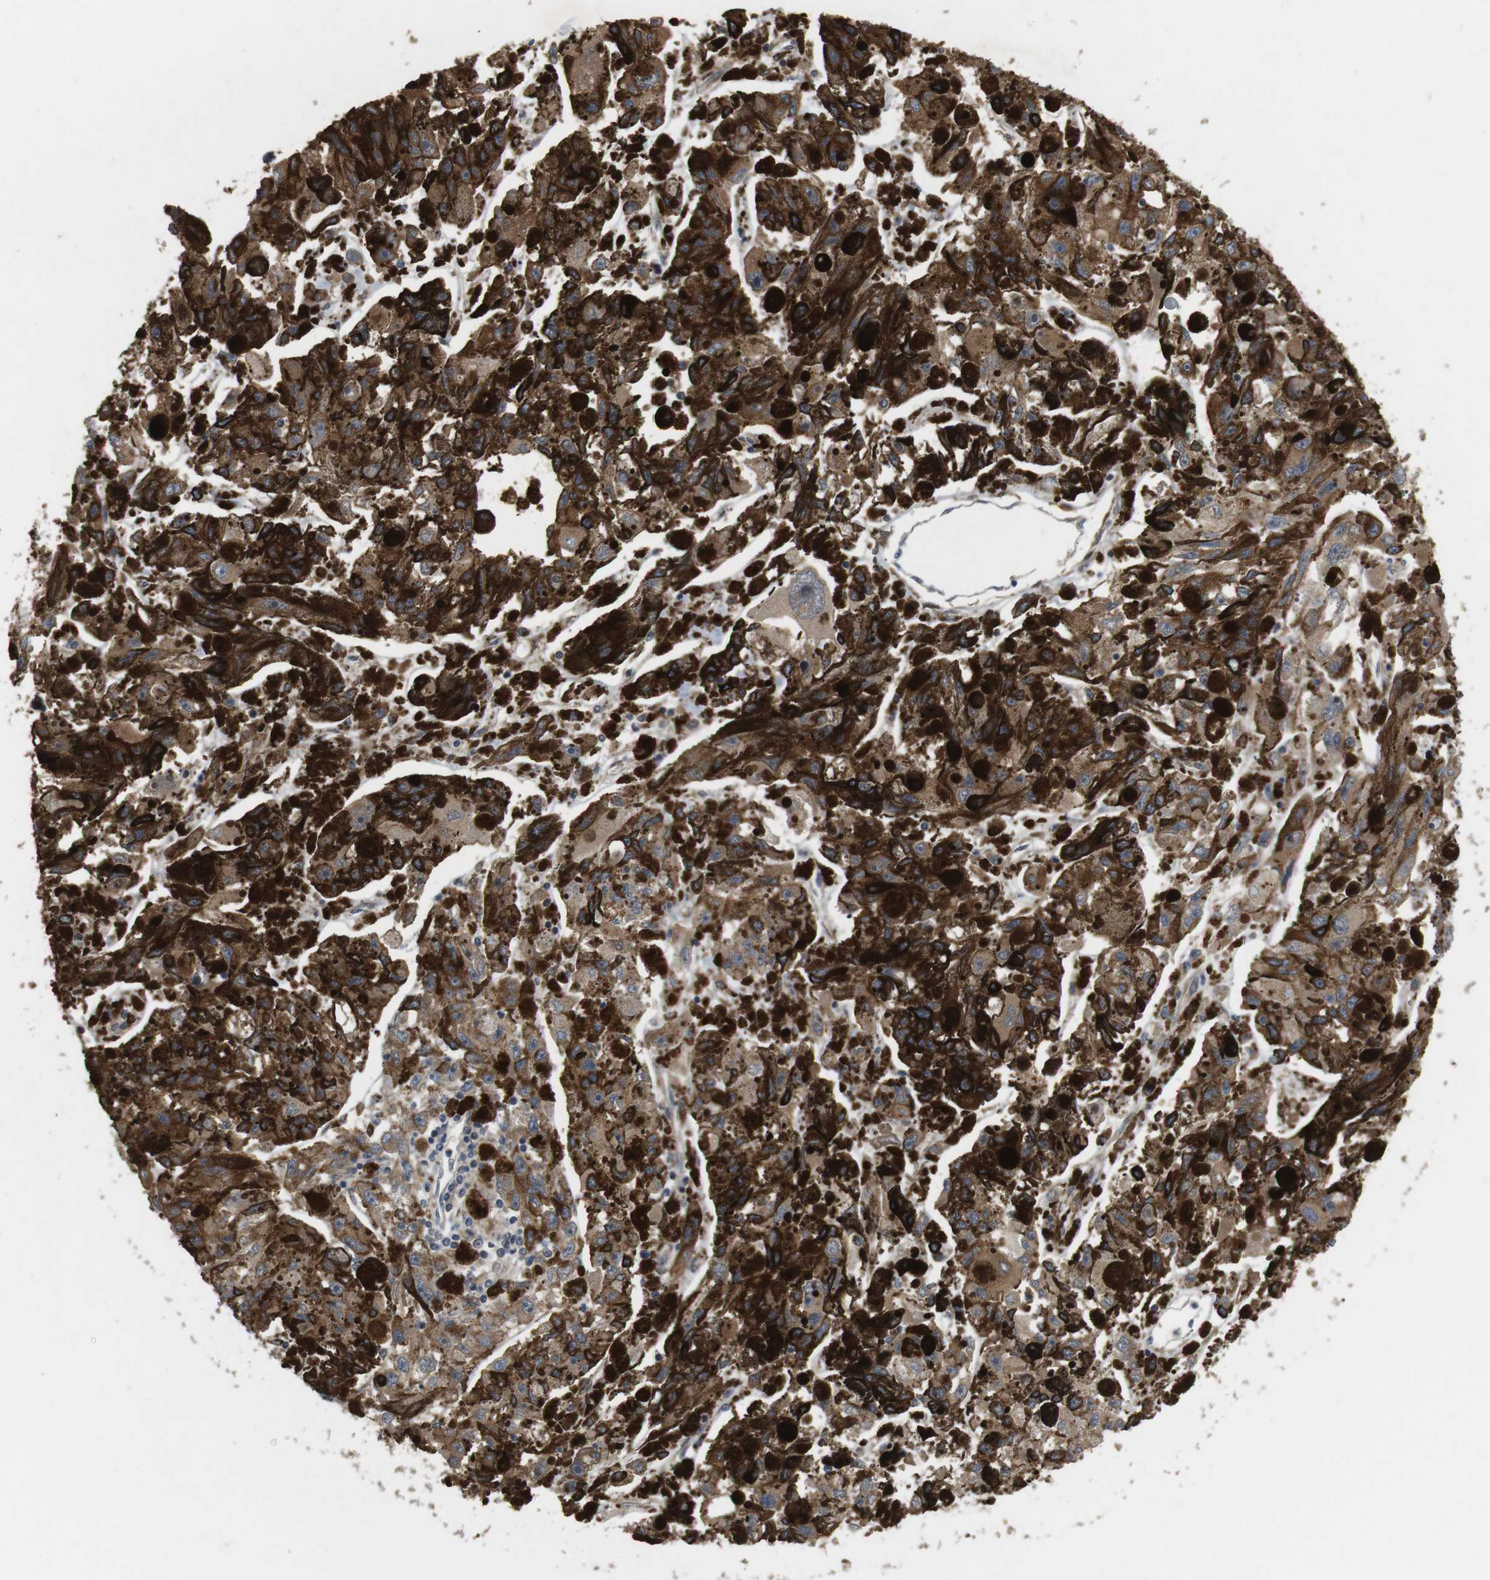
{"staining": {"intensity": "moderate", "quantity": ">75%", "location": "cytoplasmic/membranous"}, "tissue": "melanoma", "cell_type": "Tumor cells", "image_type": "cancer", "snomed": [{"axis": "morphology", "description": "Malignant melanoma, NOS"}, {"axis": "topography", "description": "Skin"}], "caption": "Brown immunohistochemical staining in human melanoma shows moderate cytoplasmic/membranous staining in approximately >75% of tumor cells. (DAB (3,3'-diaminobenzidine) IHC with brightfield microscopy, high magnification).", "gene": "KANK2", "patient": {"sex": "female", "age": 104}}